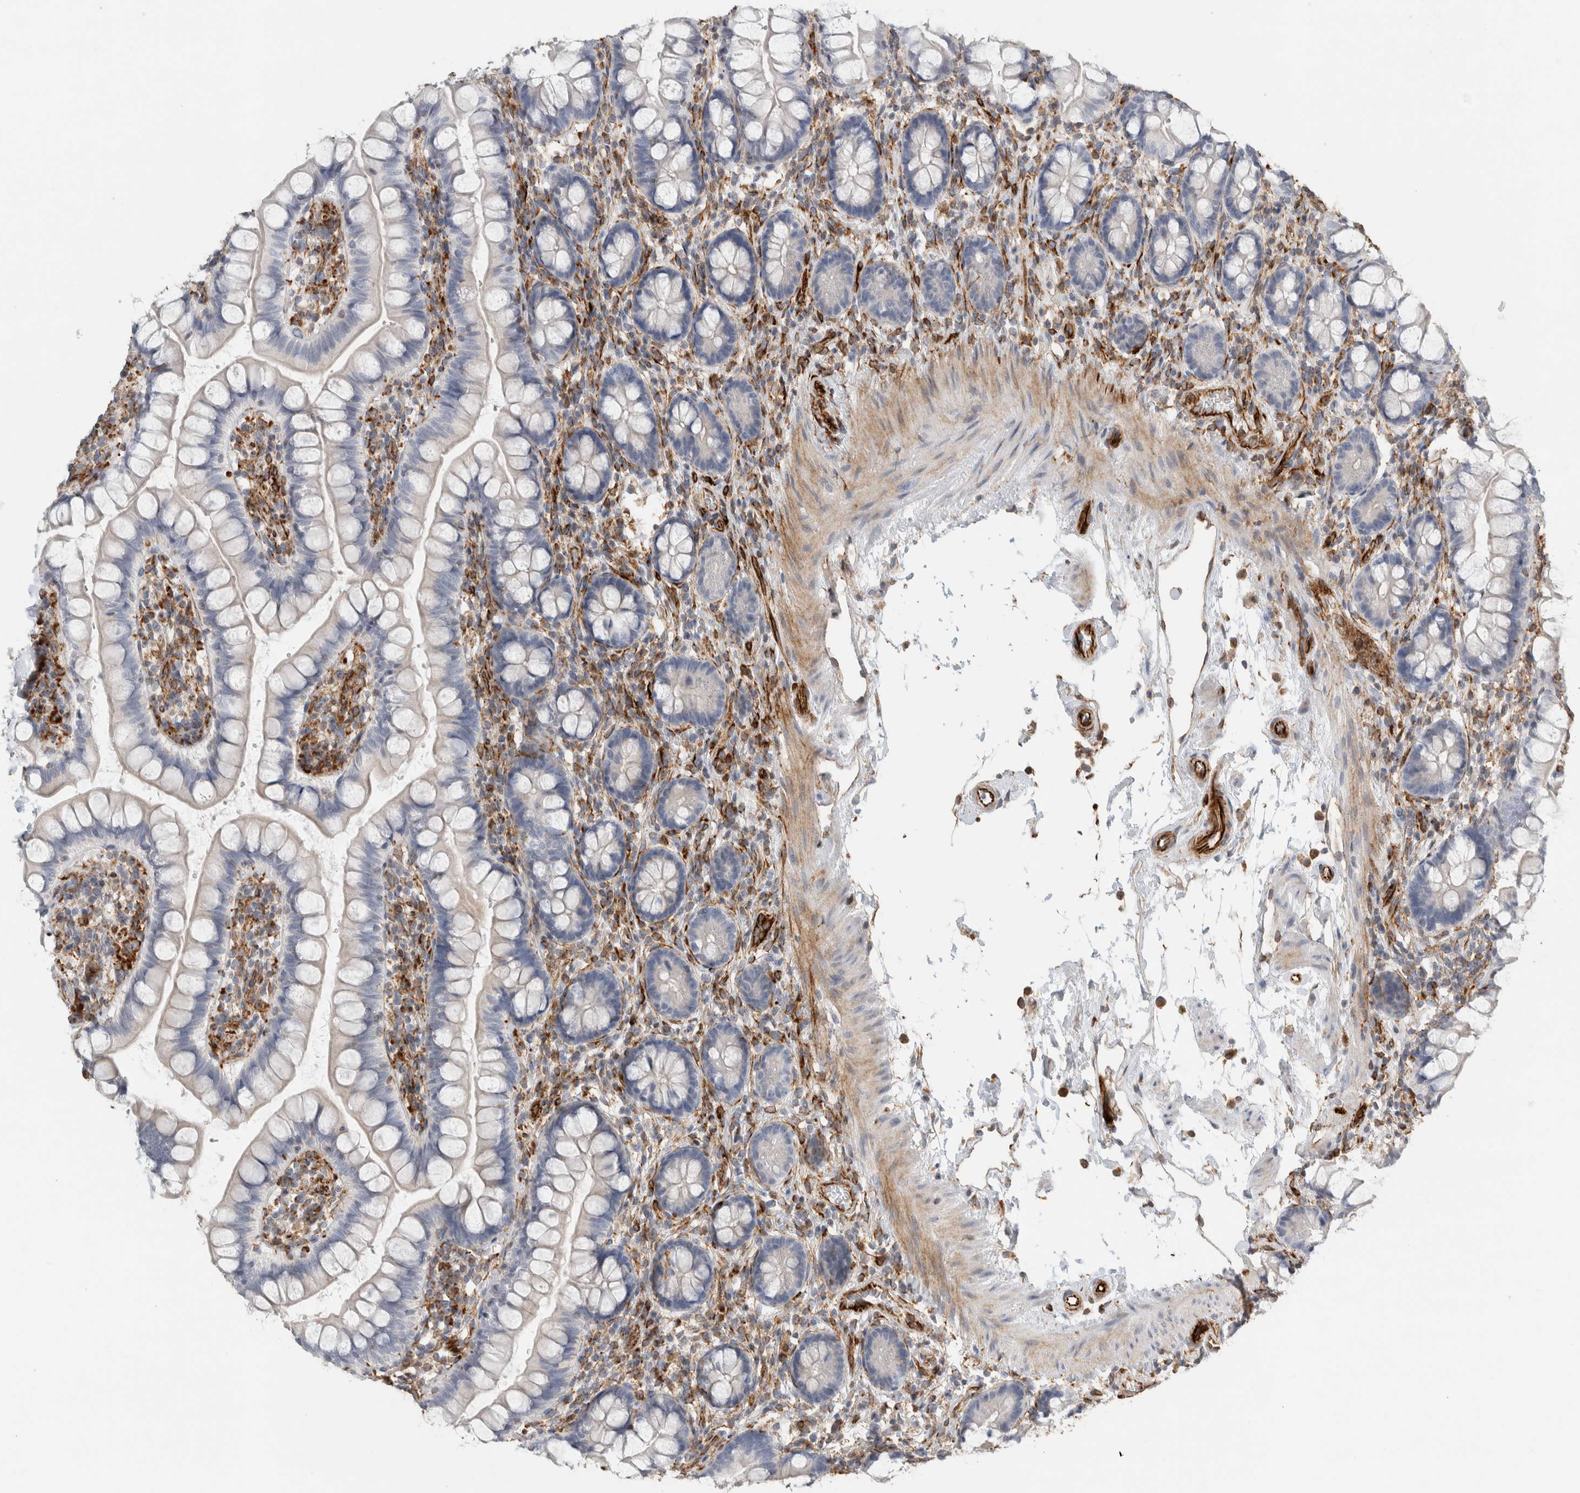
{"staining": {"intensity": "negative", "quantity": "none", "location": "none"}, "tissue": "small intestine", "cell_type": "Glandular cells", "image_type": "normal", "snomed": [{"axis": "morphology", "description": "Normal tissue, NOS"}, {"axis": "topography", "description": "Small intestine"}], "caption": "High magnification brightfield microscopy of unremarkable small intestine stained with DAB (brown) and counterstained with hematoxylin (blue): glandular cells show no significant staining.", "gene": "LY86", "patient": {"sex": "female", "age": 84}}